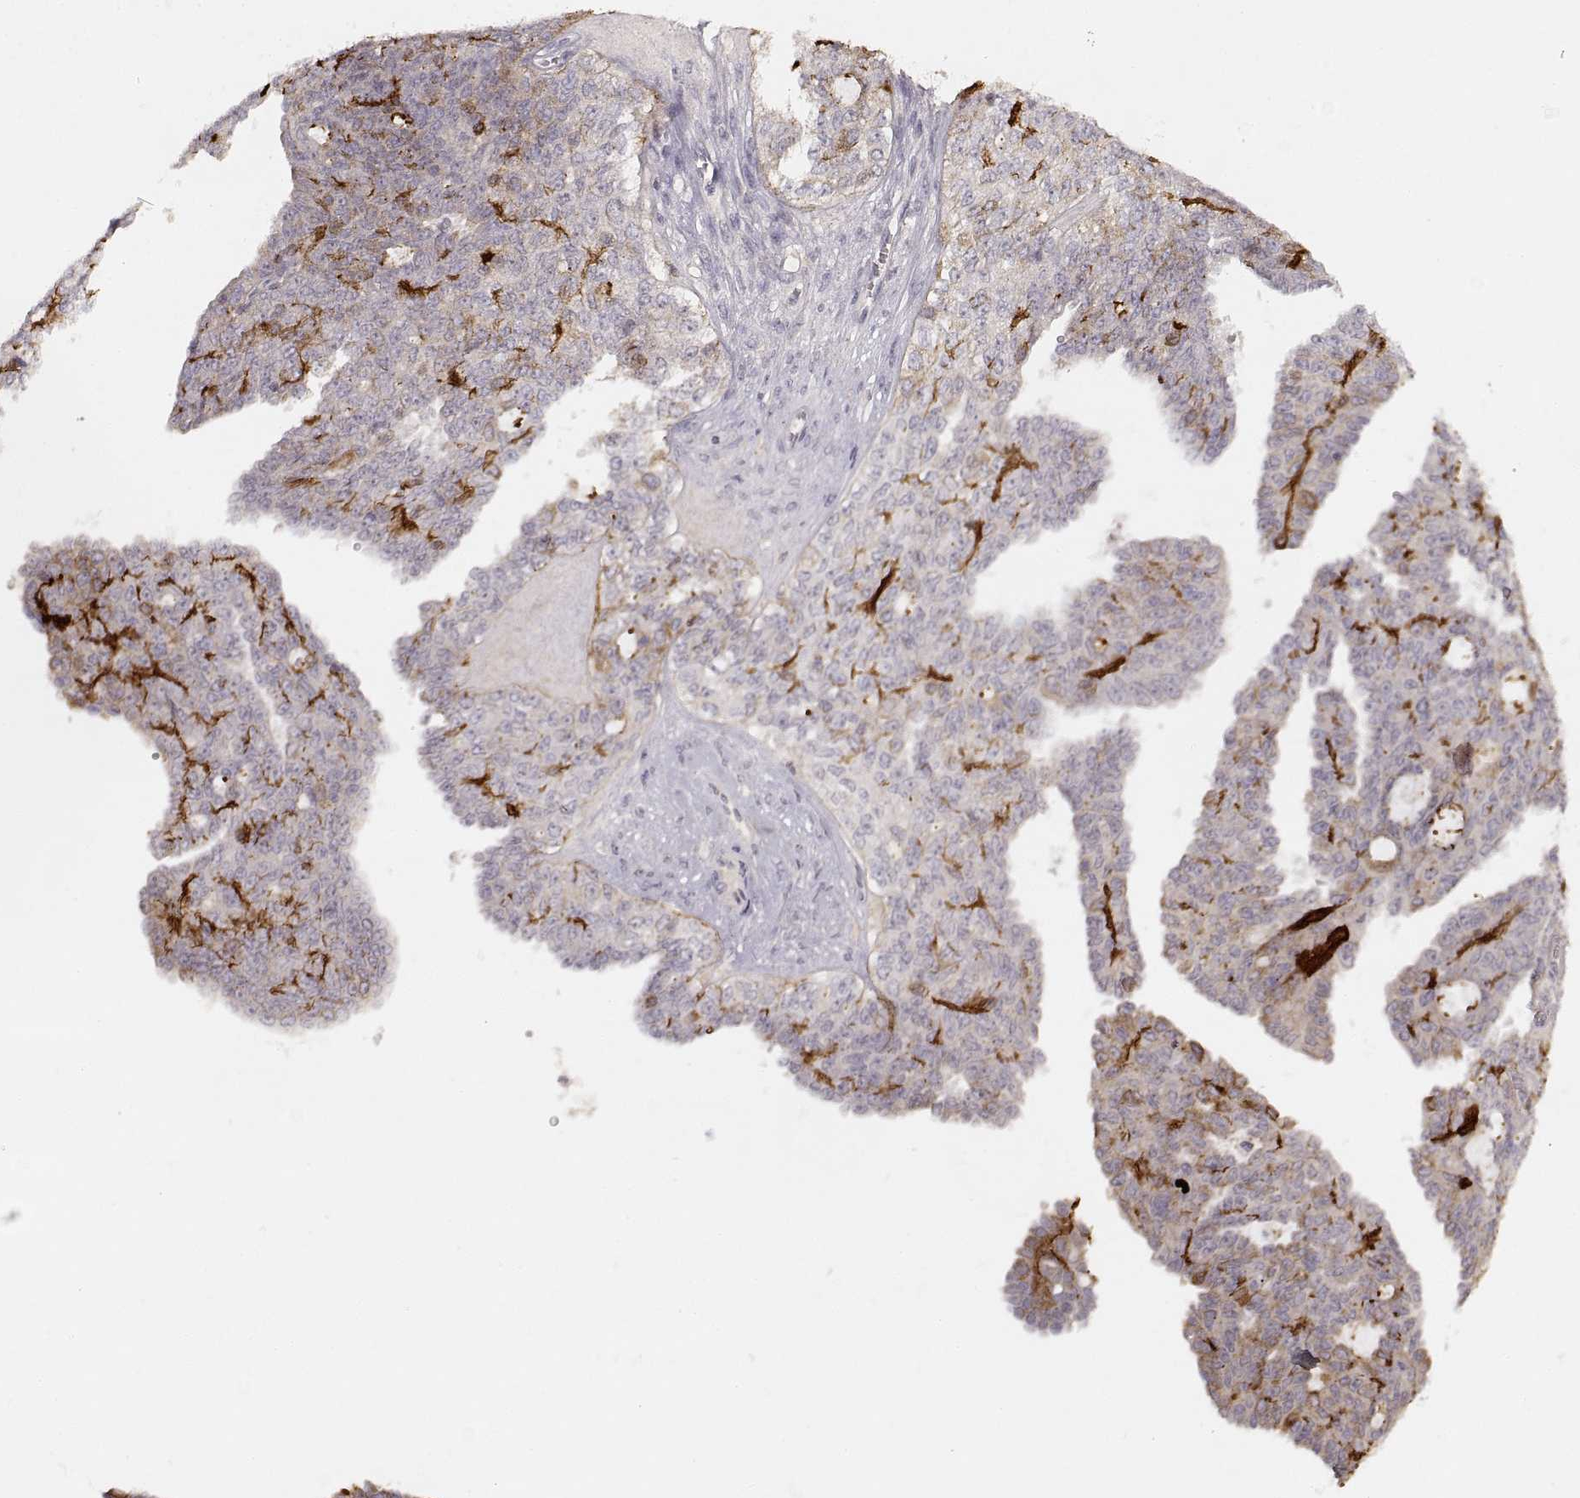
{"staining": {"intensity": "strong", "quantity": "25%-75%", "location": "cytoplasmic/membranous"}, "tissue": "ovarian cancer", "cell_type": "Tumor cells", "image_type": "cancer", "snomed": [{"axis": "morphology", "description": "Cystadenocarcinoma, serous, NOS"}, {"axis": "topography", "description": "Ovary"}], "caption": "Protein staining of ovarian cancer tissue exhibits strong cytoplasmic/membranous positivity in about 25%-75% of tumor cells. (DAB IHC, brown staining for protein, blue staining for nuclei).", "gene": "LAMC2", "patient": {"sex": "female", "age": 71}}